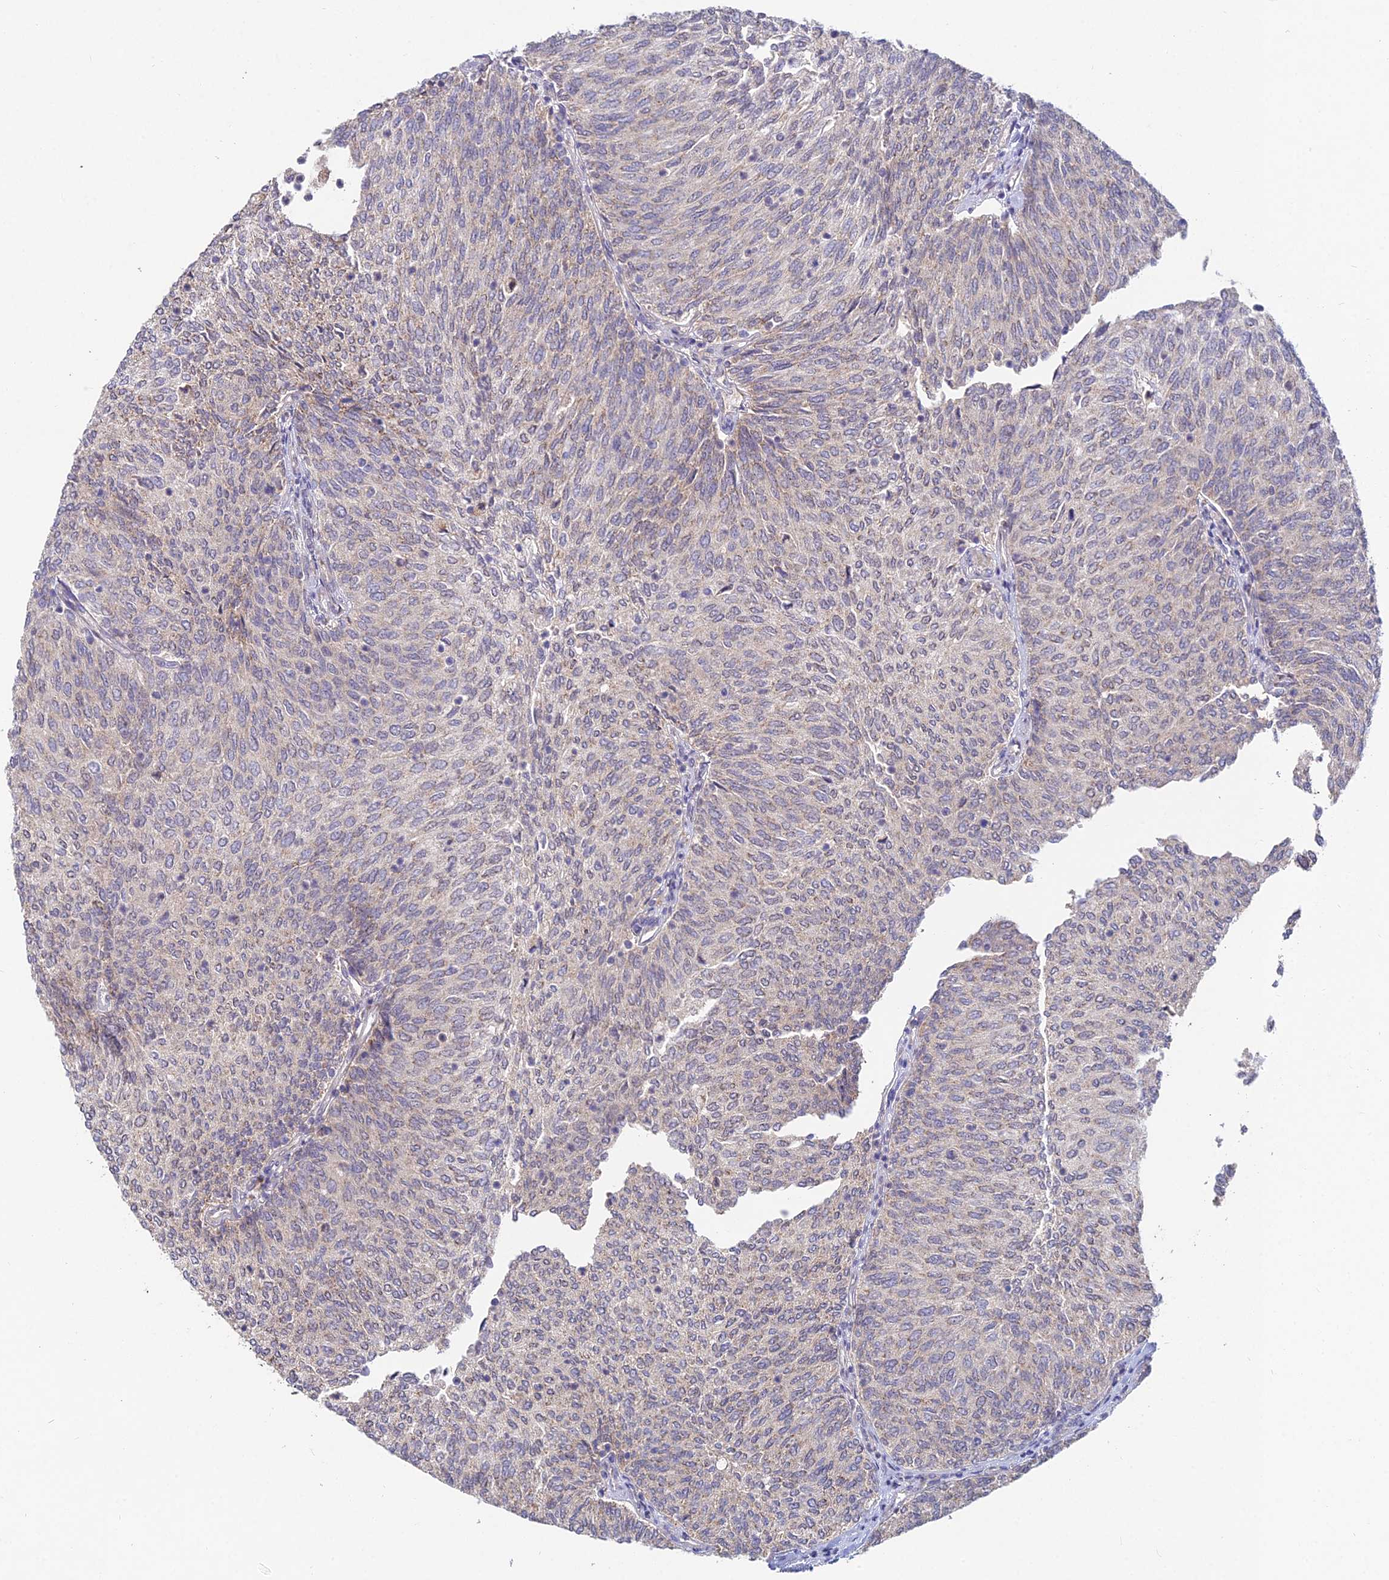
{"staining": {"intensity": "weak", "quantity": "<25%", "location": "cytoplasmic/membranous"}, "tissue": "urothelial cancer", "cell_type": "Tumor cells", "image_type": "cancer", "snomed": [{"axis": "morphology", "description": "Urothelial carcinoma, High grade"}, {"axis": "topography", "description": "Urinary bladder"}], "caption": "The micrograph shows no significant expression in tumor cells of urothelial cancer.", "gene": "WDR43", "patient": {"sex": "female", "age": 79}}